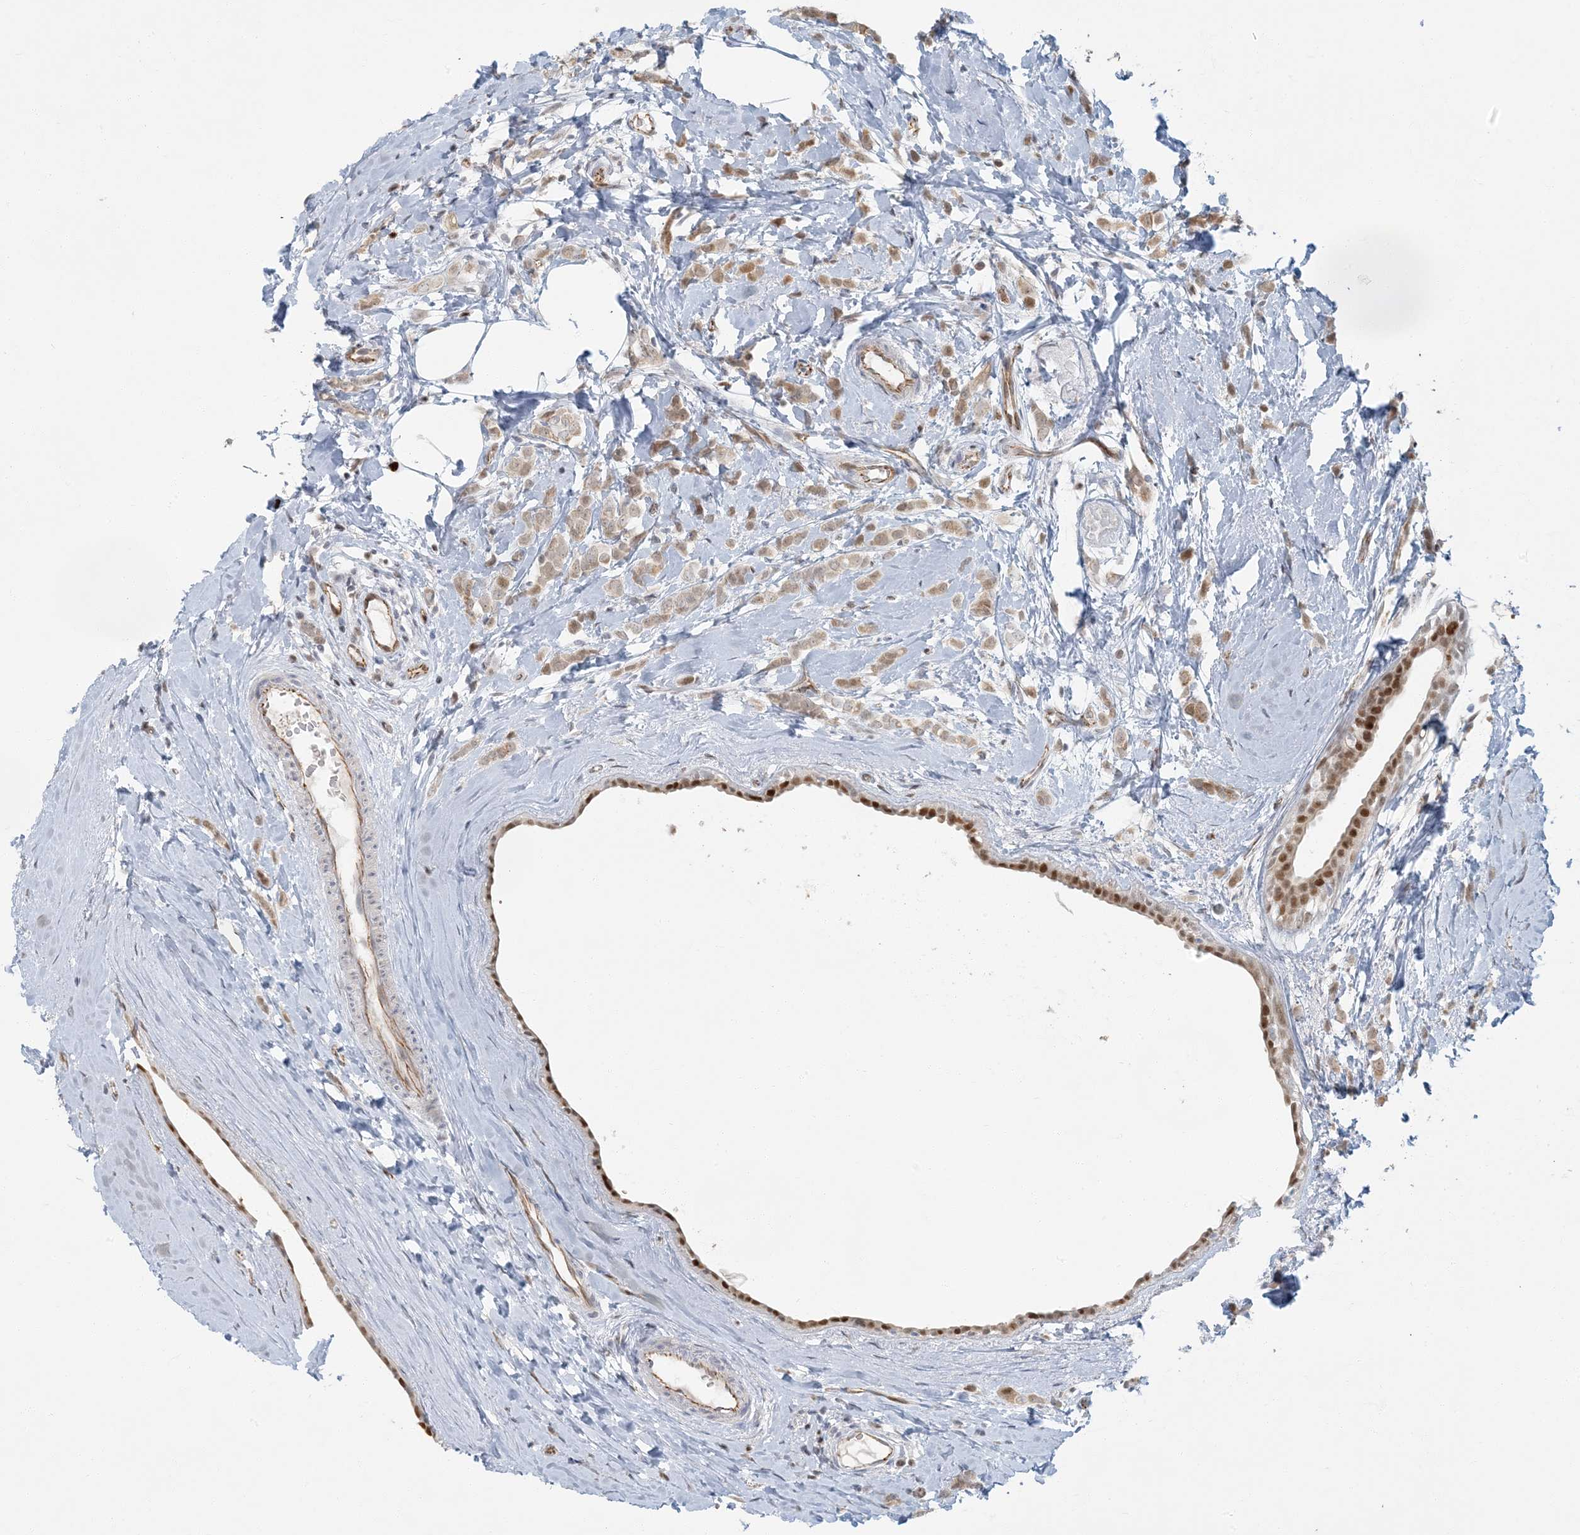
{"staining": {"intensity": "weak", "quantity": ">75%", "location": "cytoplasmic/membranous"}, "tissue": "breast cancer", "cell_type": "Tumor cells", "image_type": "cancer", "snomed": [{"axis": "morphology", "description": "Lobular carcinoma"}, {"axis": "topography", "description": "Breast"}], "caption": "A low amount of weak cytoplasmic/membranous expression is appreciated in approximately >75% of tumor cells in lobular carcinoma (breast) tissue.", "gene": "AK9", "patient": {"sex": "female", "age": 47}}